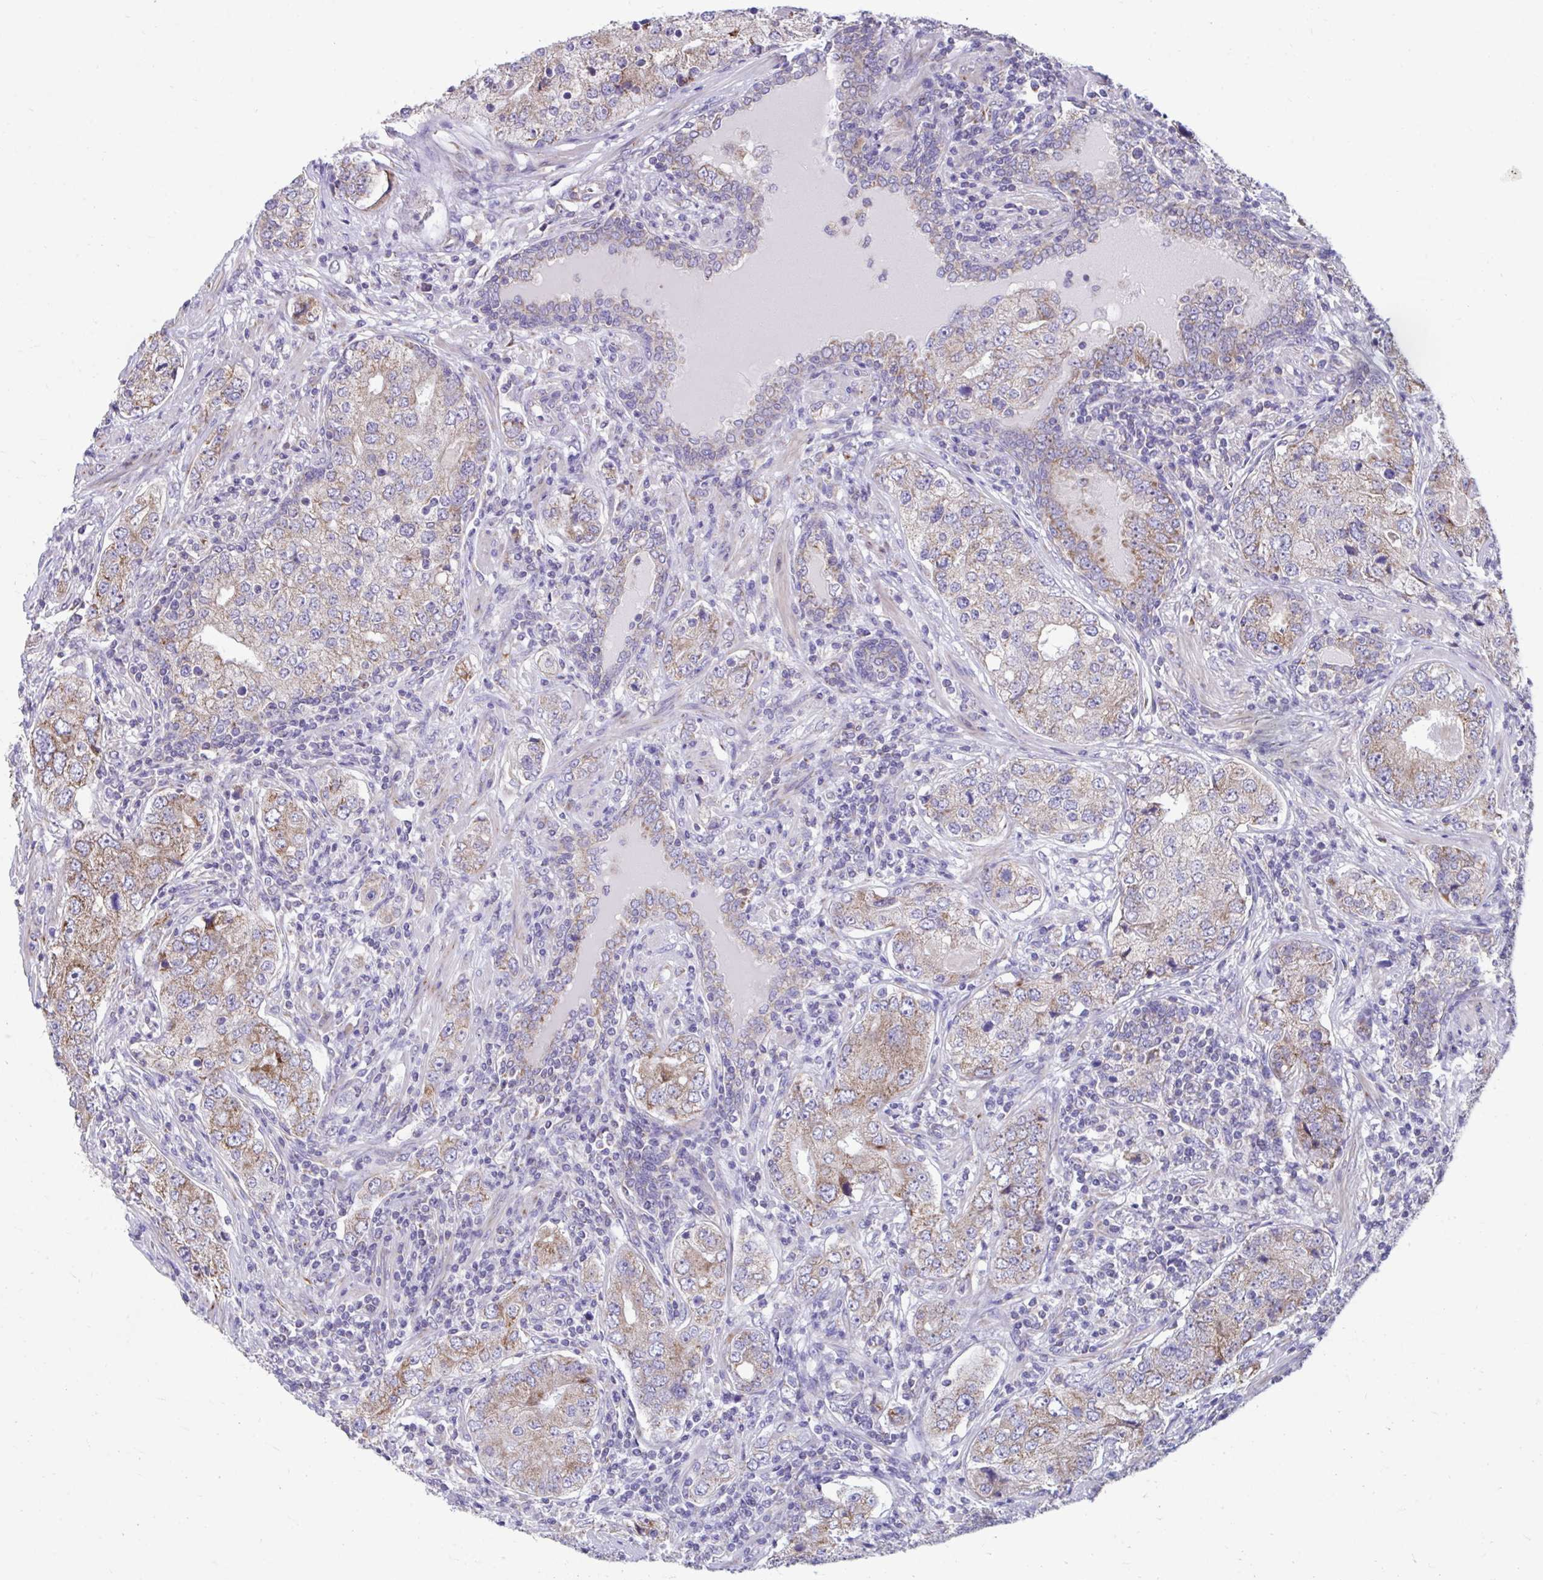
{"staining": {"intensity": "moderate", "quantity": ">75%", "location": "cytoplasmic/membranous"}, "tissue": "prostate cancer", "cell_type": "Tumor cells", "image_type": "cancer", "snomed": [{"axis": "morphology", "description": "Adenocarcinoma, High grade"}, {"axis": "topography", "description": "Prostate"}], "caption": "Immunohistochemical staining of human prostate cancer displays moderate cytoplasmic/membranous protein staining in about >75% of tumor cells. Using DAB (3,3'-diaminobenzidine) (brown) and hematoxylin (blue) stains, captured at high magnification using brightfield microscopy.", "gene": "LINGO4", "patient": {"sex": "male", "age": 60}}